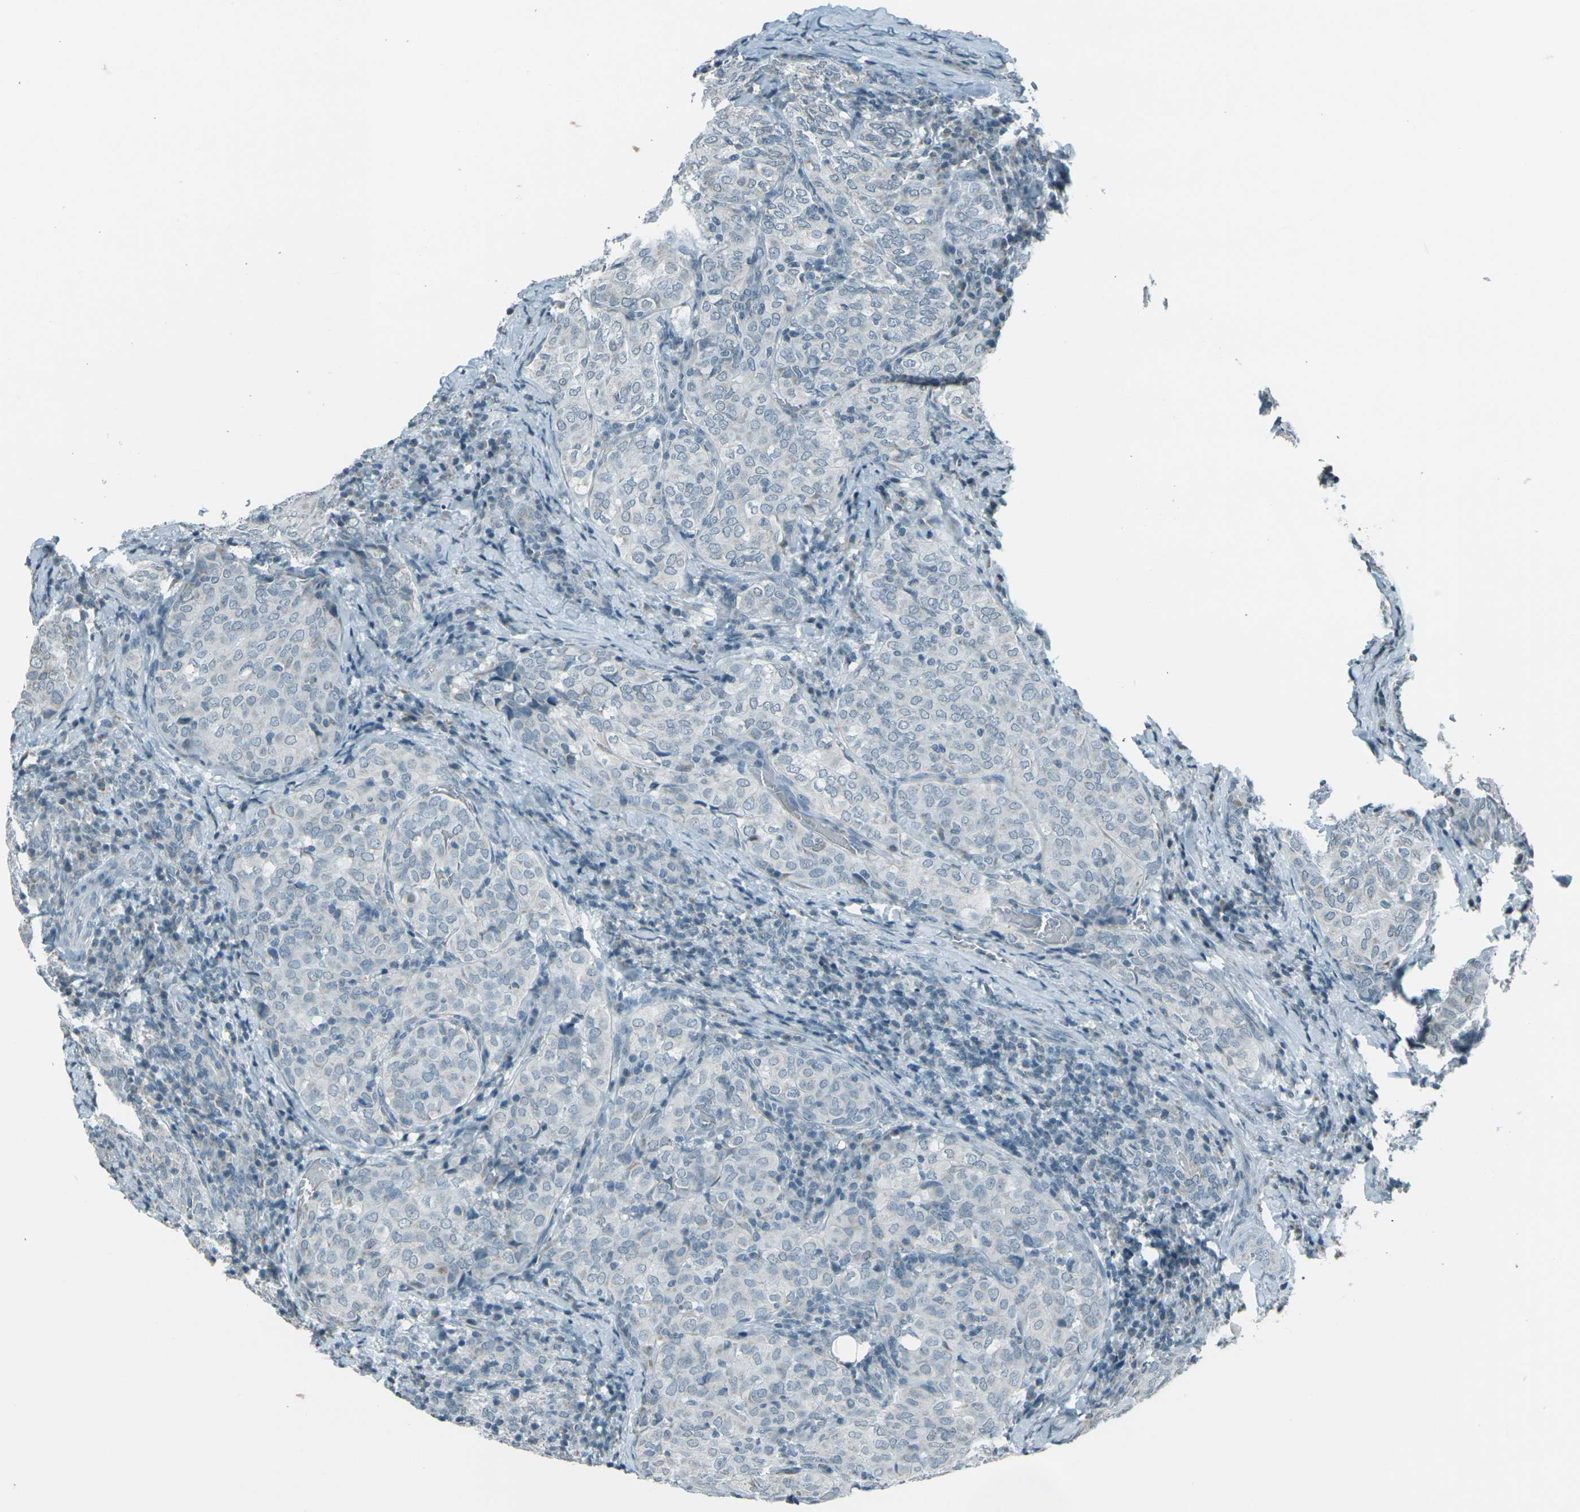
{"staining": {"intensity": "negative", "quantity": "none", "location": "none"}, "tissue": "thyroid cancer", "cell_type": "Tumor cells", "image_type": "cancer", "snomed": [{"axis": "morphology", "description": "Normal tissue, NOS"}, {"axis": "morphology", "description": "Papillary adenocarcinoma, NOS"}, {"axis": "topography", "description": "Thyroid gland"}], "caption": "Immunohistochemical staining of thyroid cancer (papillary adenocarcinoma) displays no significant expression in tumor cells. (Brightfield microscopy of DAB IHC at high magnification).", "gene": "H2BC1", "patient": {"sex": "female", "age": 30}}